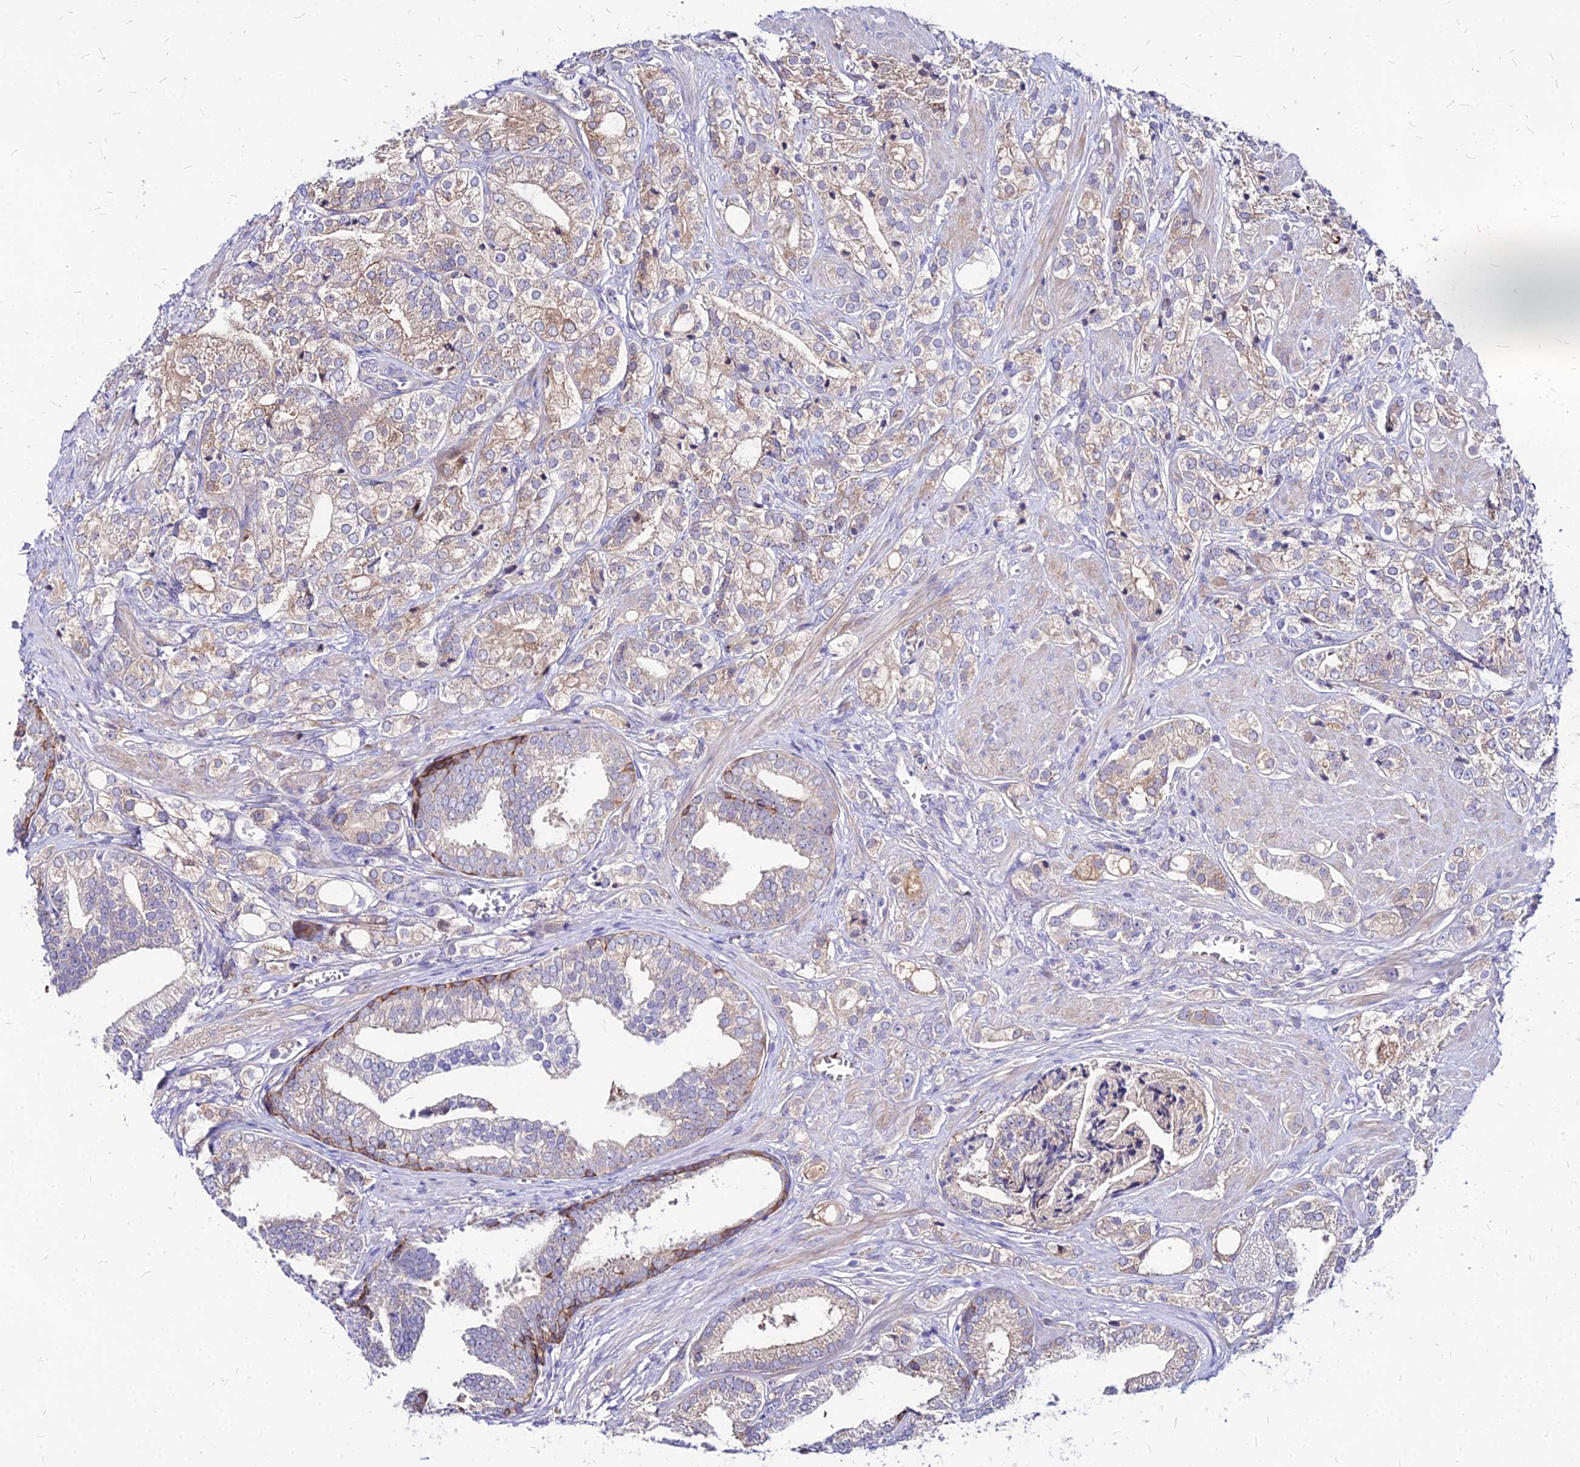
{"staining": {"intensity": "weak", "quantity": ">75%", "location": "cytoplasmic/membranous"}, "tissue": "prostate cancer", "cell_type": "Tumor cells", "image_type": "cancer", "snomed": [{"axis": "morphology", "description": "Adenocarcinoma, High grade"}, {"axis": "topography", "description": "Prostate"}], "caption": "This is an image of immunohistochemistry staining of prostate cancer (adenocarcinoma (high-grade)), which shows weak expression in the cytoplasmic/membranous of tumor cells.", "gene": "ACSM6", "patient": {"sex": "male", "age": 50}}